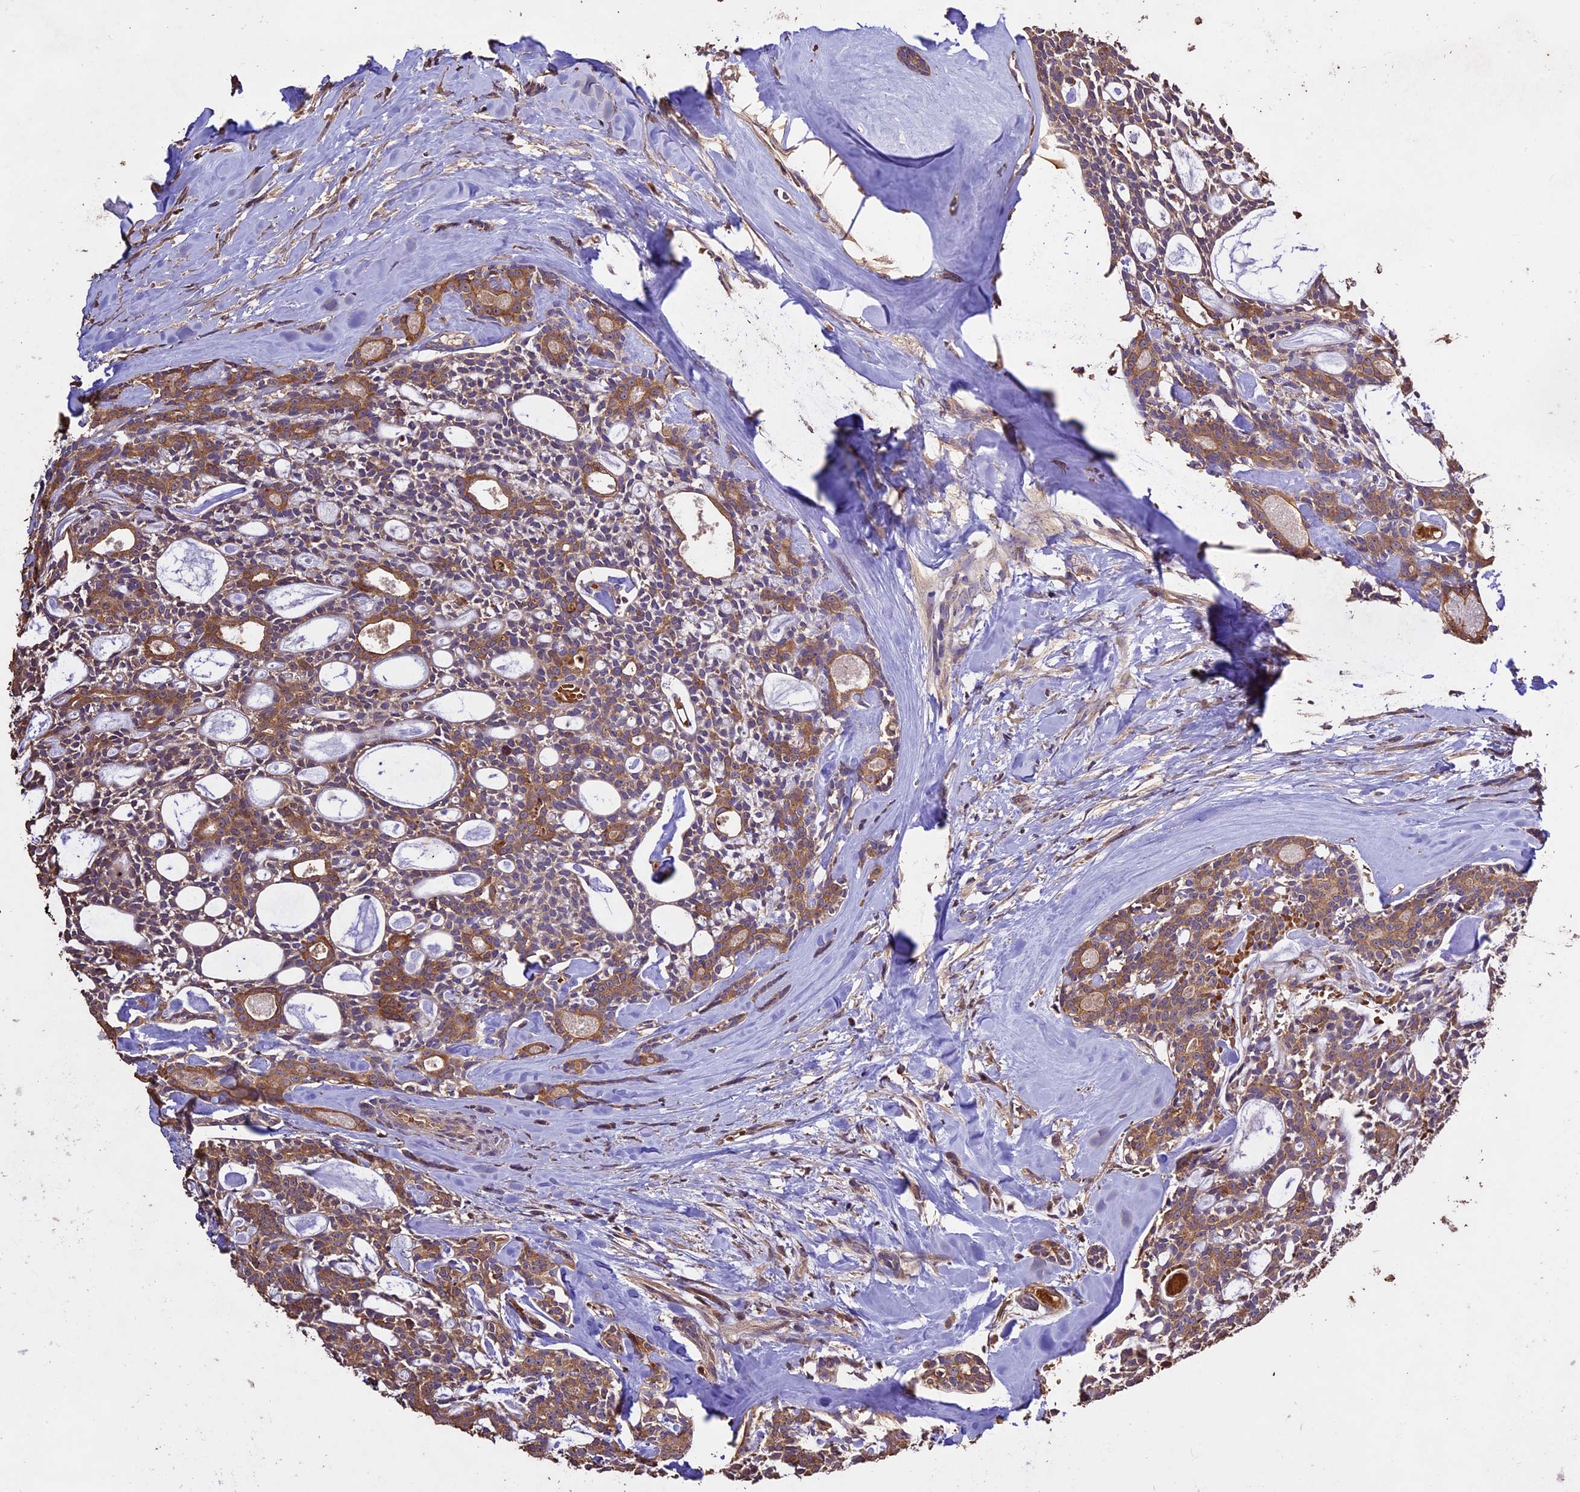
{"staining": {"intensity": "moderate", "quantity": ">75%", "location": "cytoplasmic/membranous"}, "tissue": "head and neck cancer", "cell_type": "Tumor cells", "image_type": "cancer", "snomed": [{"axis": "morphology", "description": "Adenocarcinoma, NOS"}, {"axis": "topography", "description": "Salivary gland"}, {"axis": "topography", "description": "Head-Neck"}], "caption": "Immunohistochemical staining of head and neck cancer (adenocarcinoma) shows medium levels of moderate cytoplasmic/membranous protein staining in about >75% of tumor cells. The protein of interest is stained brown, and the nuclei are stained in blue (DAB (3,3'-diaminobenzidine) IHC with brightfield microscopy, high magnification).", "gene": "CRLF1", "patient": {"sex": "male", "age": 55}}